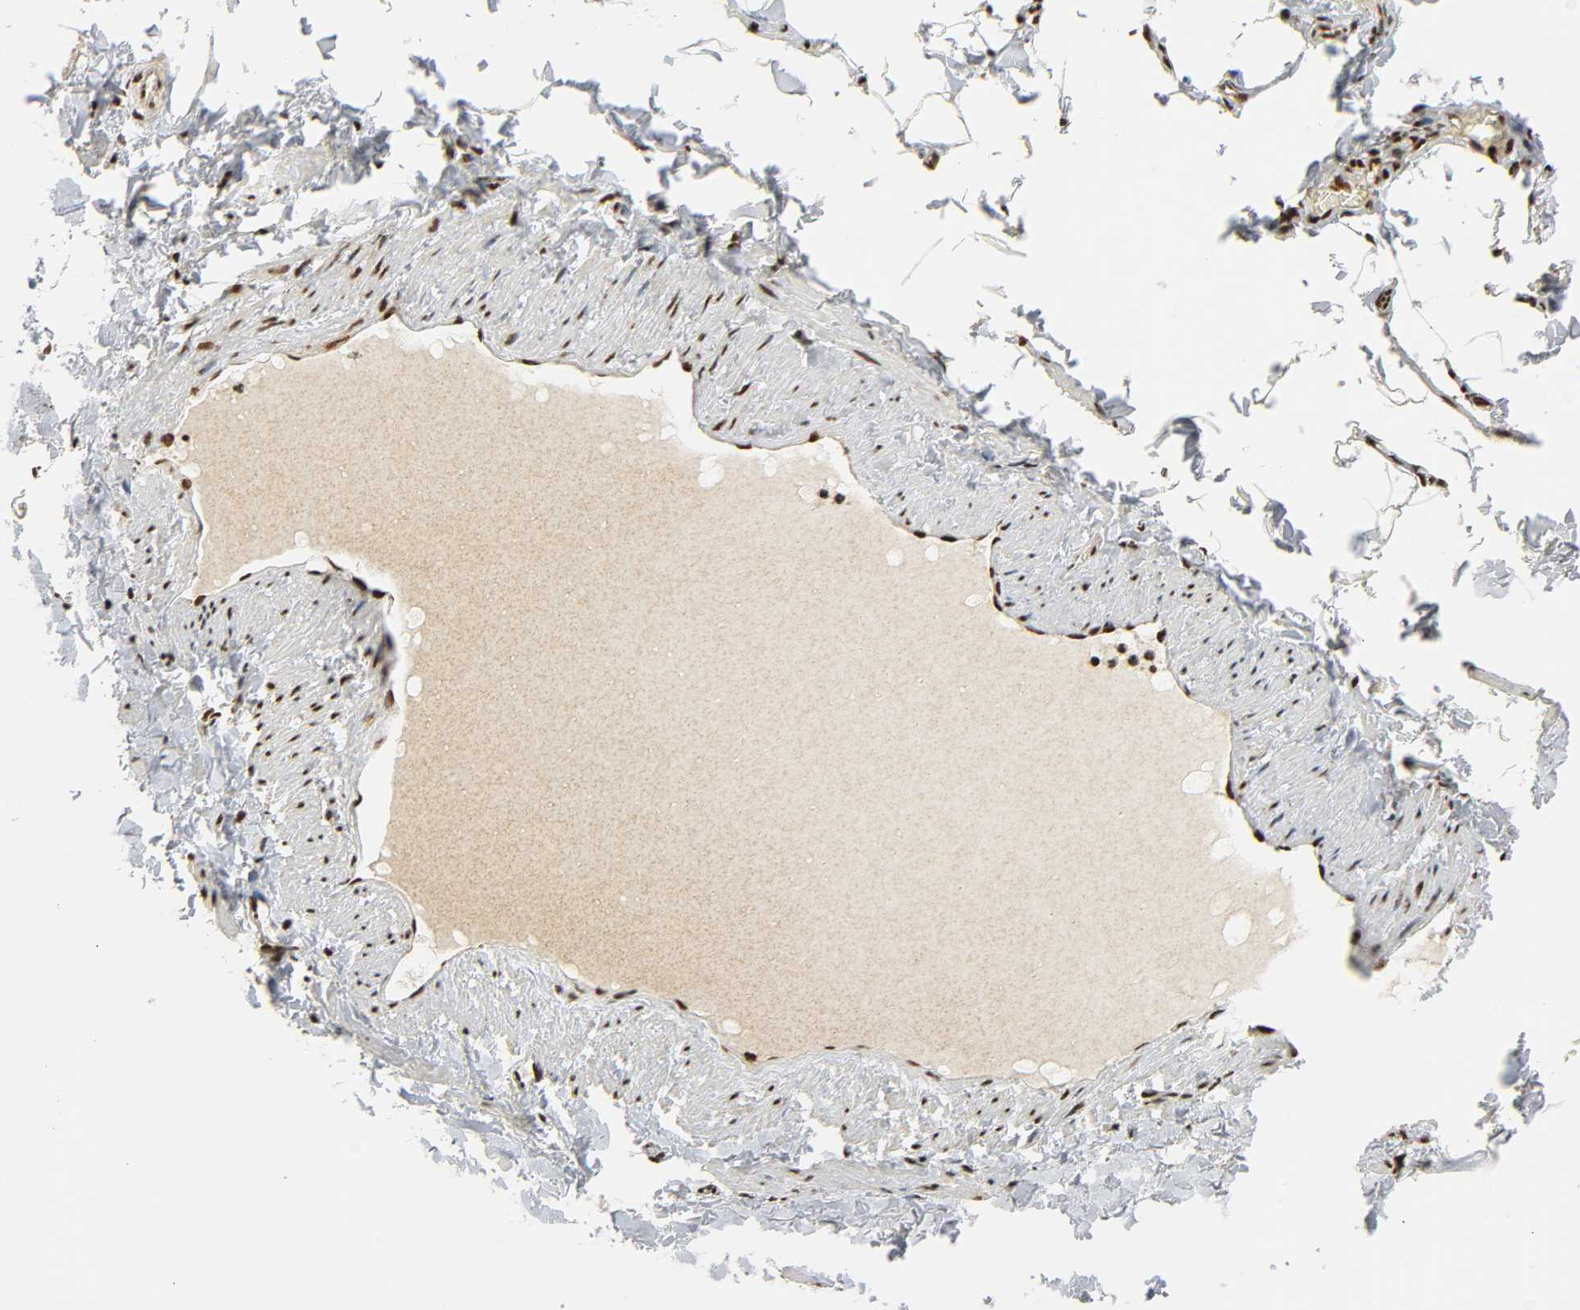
{"staining": {"intensity": "moderate", "quantity": ">75%", "location": "nuclear"}, "tissue": "adipose tissue", "cell_type": "Adipocytes", "image_type": "normal", "snomed": [{"axis": "morphology", "description": "Normal tissue, NOS"}, {"axis": "topography", "description": "Vascular tissue"}], "caption": "Brown immunohistochemical staining in normal human adipose tissue exhibits moderate nuclear positivity in about >75% of adipocytes.", "gene": "CDK9", "patient": {"sex": "male", "age": 41}}